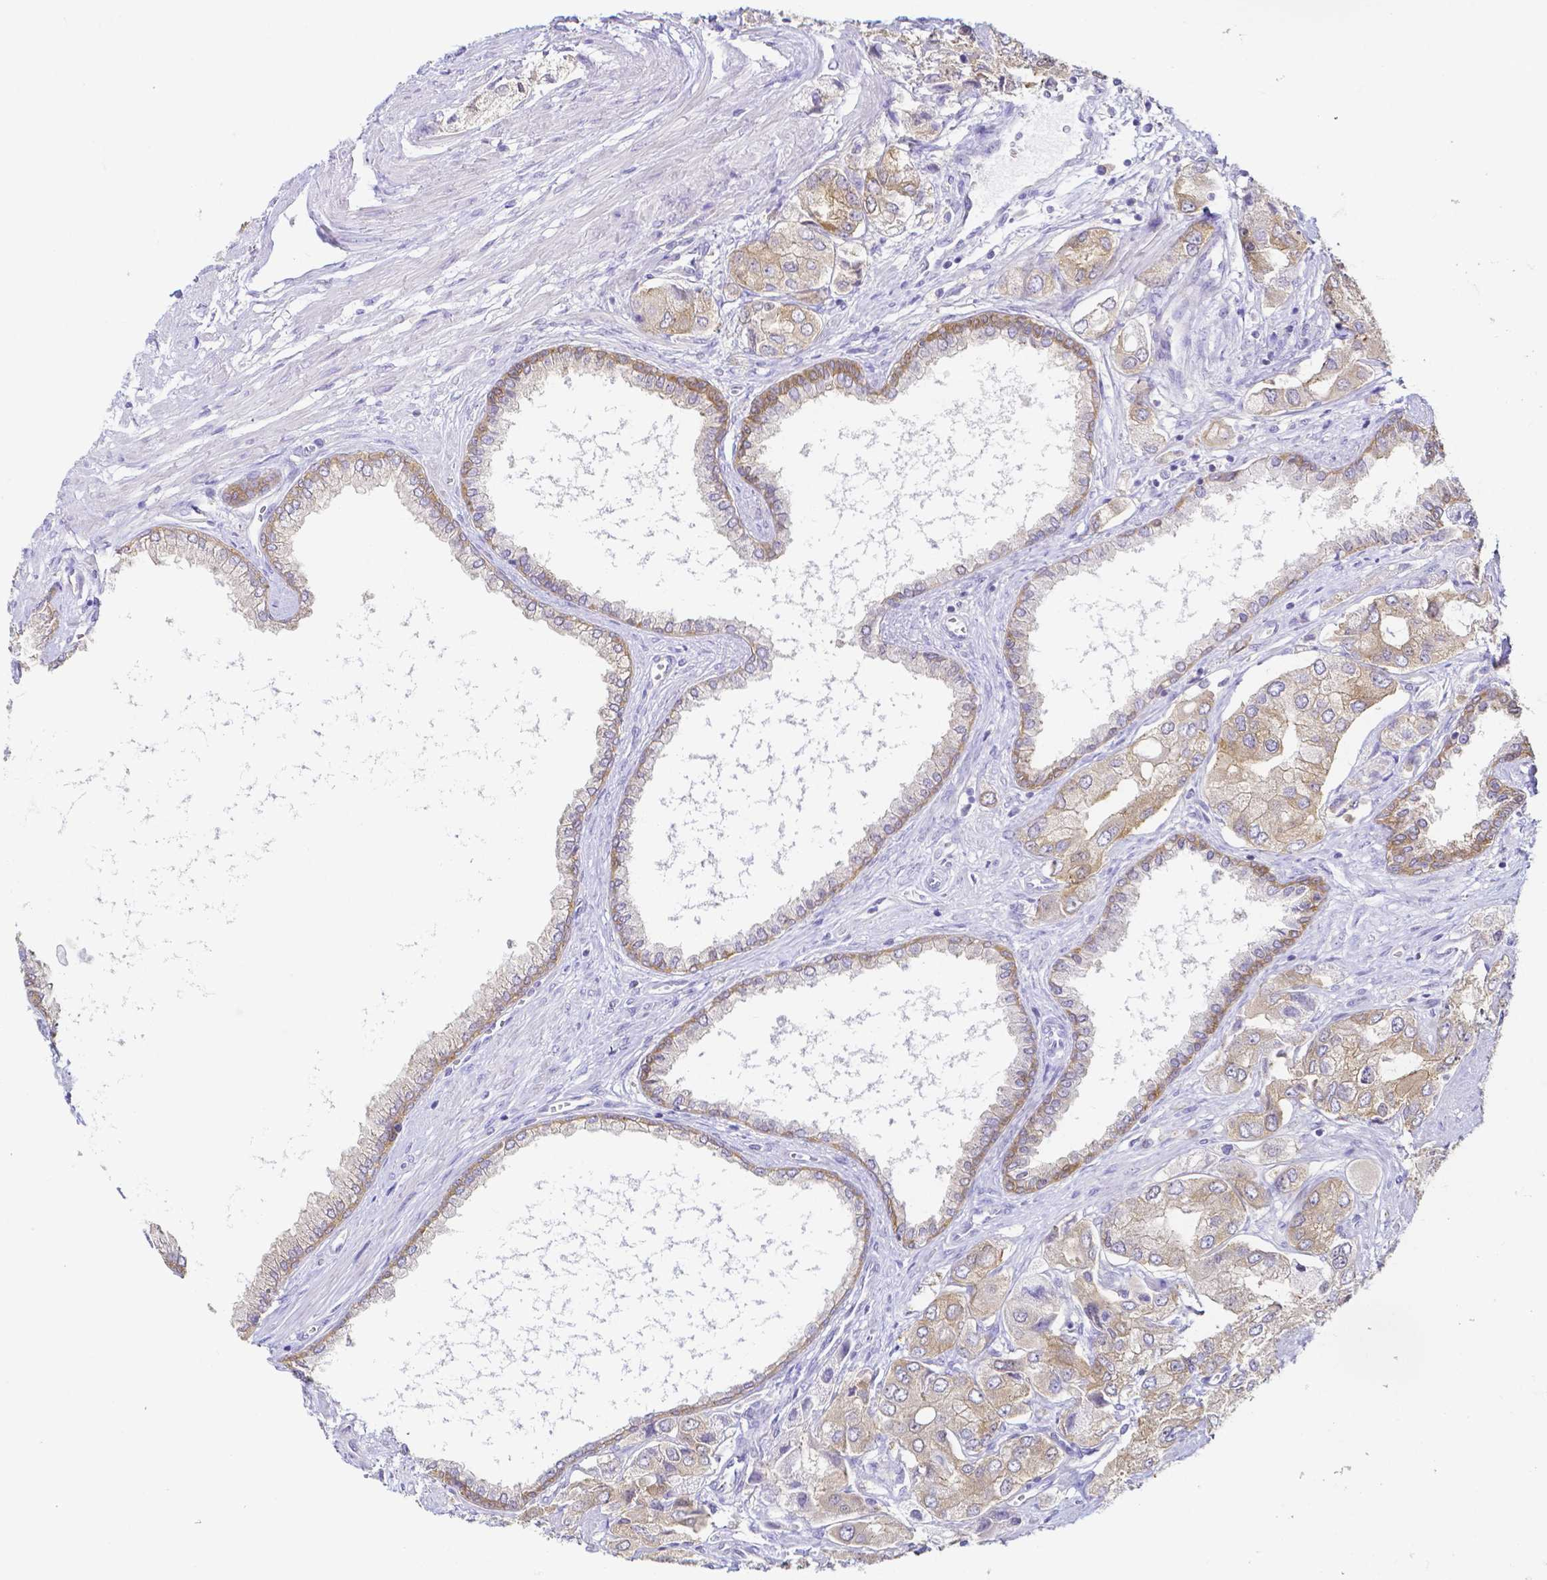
{"staining": {"intensity": "moderate", "quantity": ">75%", "location": "cytoplasmic/membranous"}, "tissue": "prostate cancer", "cell_type": "Tumor cells", "image_type": "cancer", "snomed": [{"axis": "morphology", "description": "Adenocarcinoma, Low grade"}, {"axis": "topography", "description": "Prostate"}], "caption": "DAB immunohistochemical staining of human prostate cancer (low-grade adenocarcinoma) shows moderate cytoplasmic/membranous protein staining in approximately >75% of tumor cells.", "gene": "PKP3", "patient": {"sex": "male", "age": 69}}